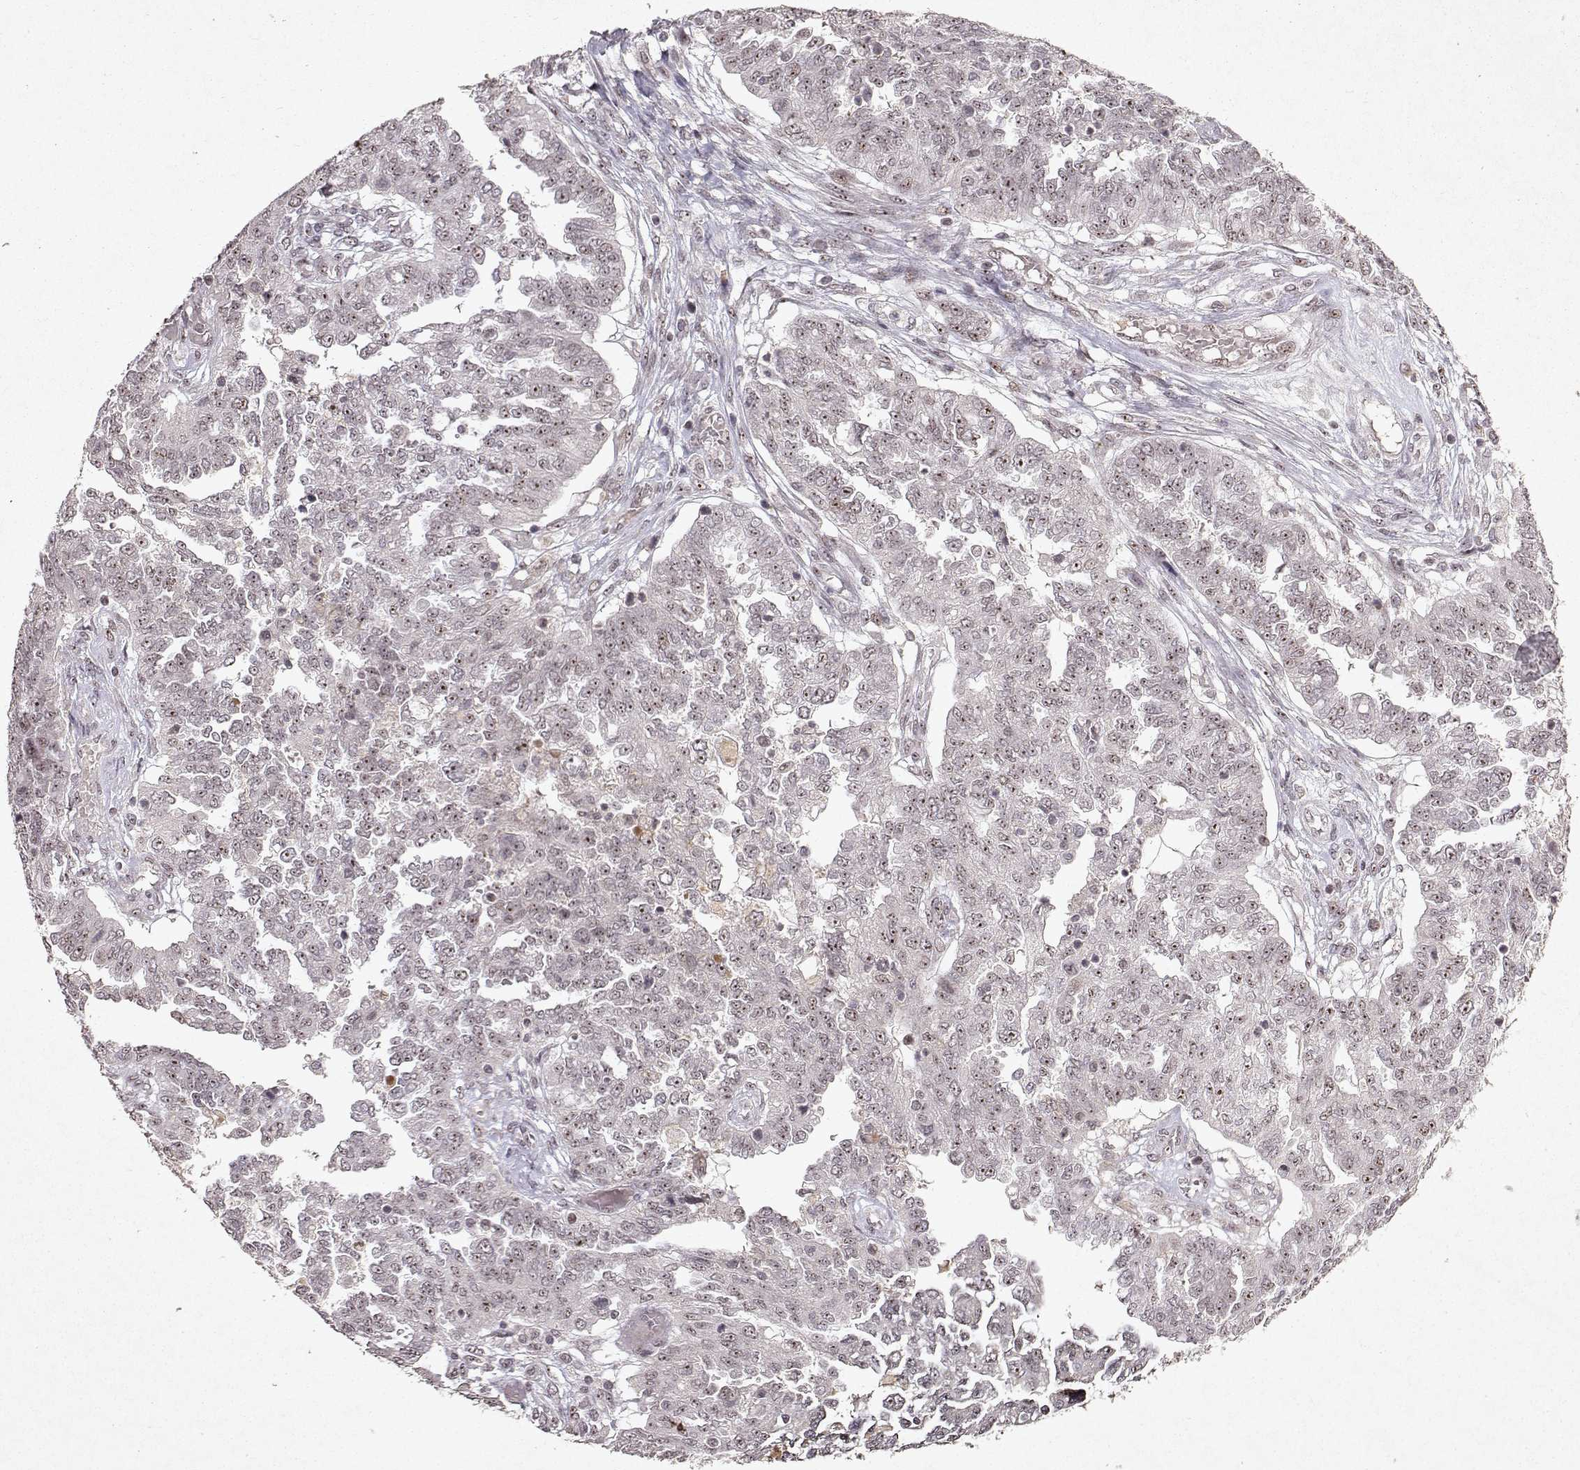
{"staining": {"intensity": "weak", "quantity": ">75%", "location": "nuclear"}, "tissue": "ovarian cancer", "cell_type": "Tumor cells", "image_type": "cancer", "snomed": [{"axis": "morphology", "description": "Cystadenocarcinoma, serous, NOS"}, {"axis": "topography", "description": "Ovary"}], "caption": "Immunohistochemical staining of ovarian serous cystadenocarcinoma displays low levels of weak nuclear protein staining in about >75% of tumor cells.", "gene": "DDX56", "patient": {"sex": "female", "age": 67}}